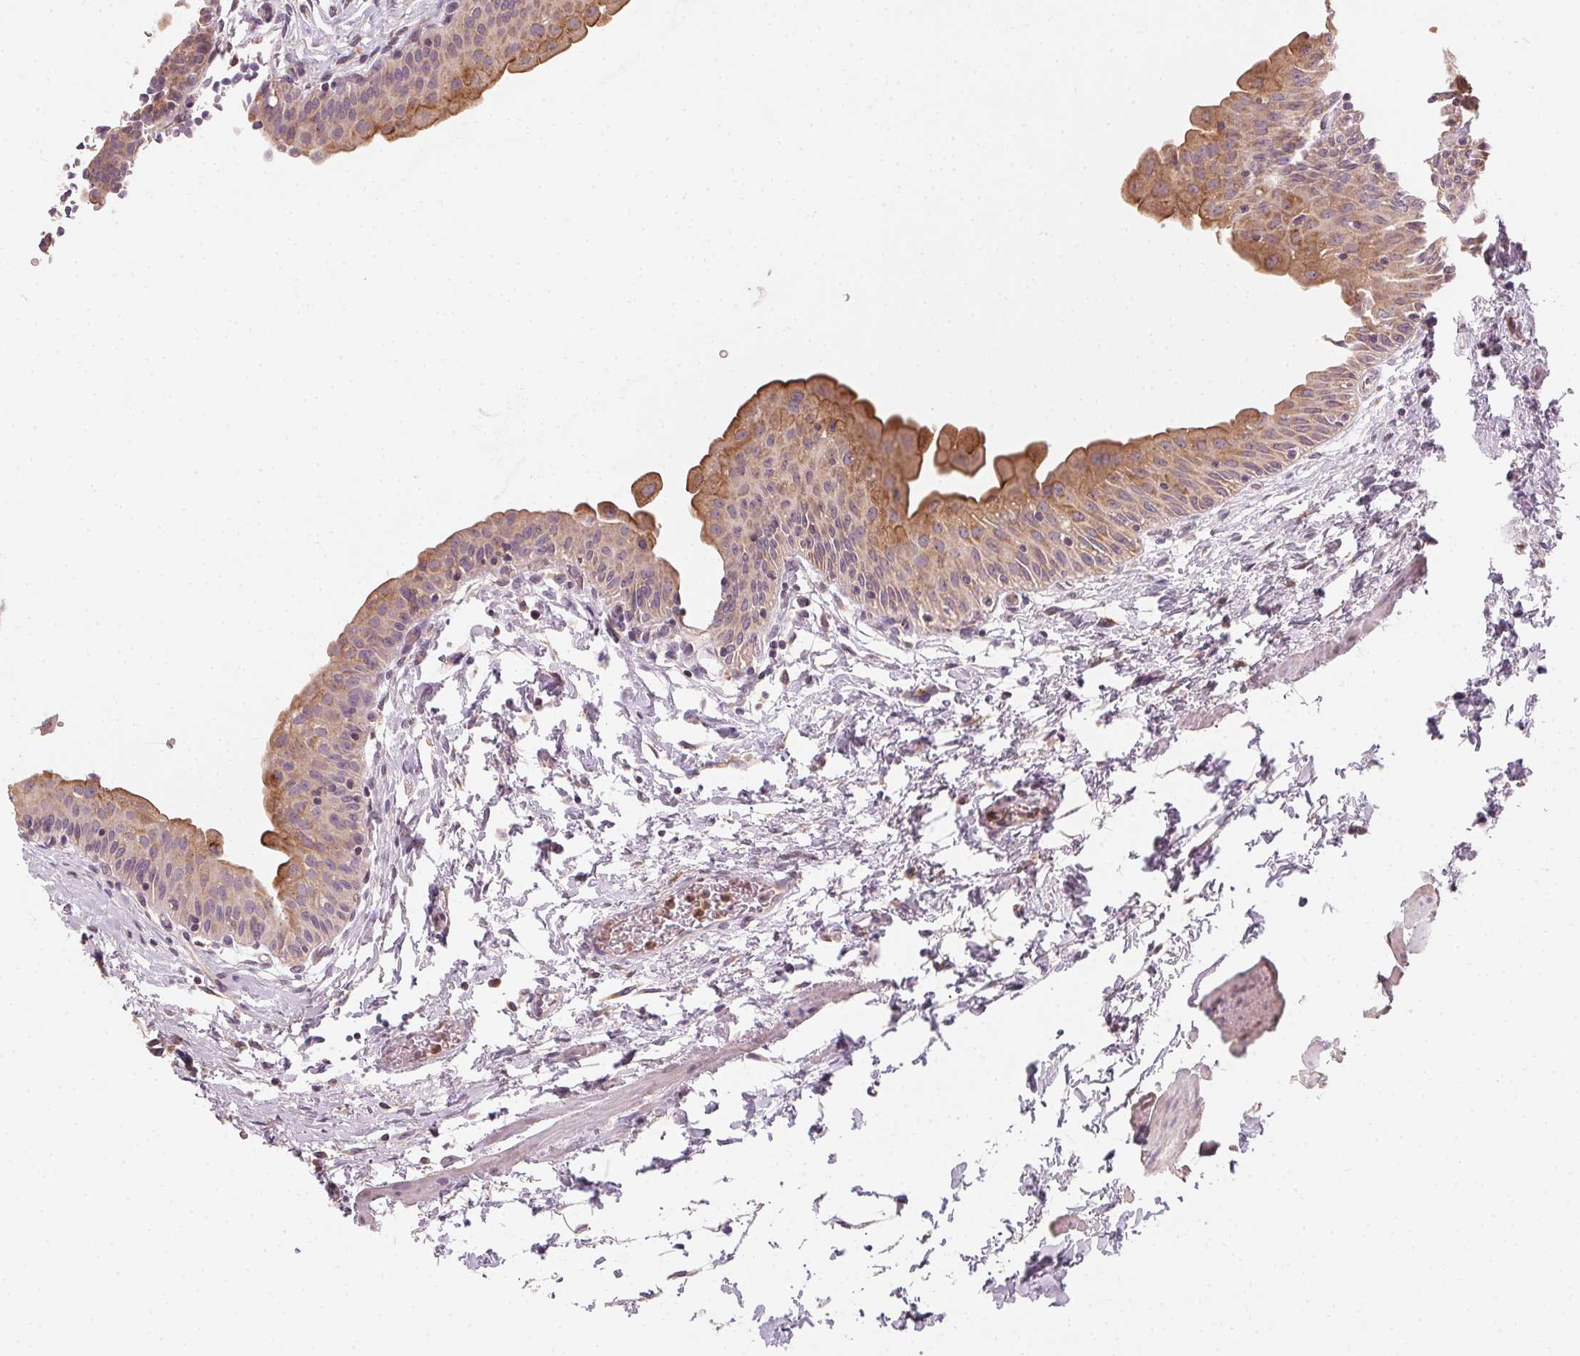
{"staining": {"intensity": "moderate", "quantity": ">75%", "location": "cytoplasmic/membranous"}, "tissue": "urinary bladder", "cell_type": "Urothelial cells", "image_type": "normal", "snomed": [{"axis": "morphology", "description": "Normal tissue, NOS"}, {"axis": "topography", "description": "Urinary bladder"}], "caption": "Approximately >75% of urothelial cells in normal urinary bladder display moderate cytoplasmic/membranous protein staining as visualized by brown immunohistochemical staining.", "gene": "AP1S1", "patient": {"sex": "male", "age": 56}}